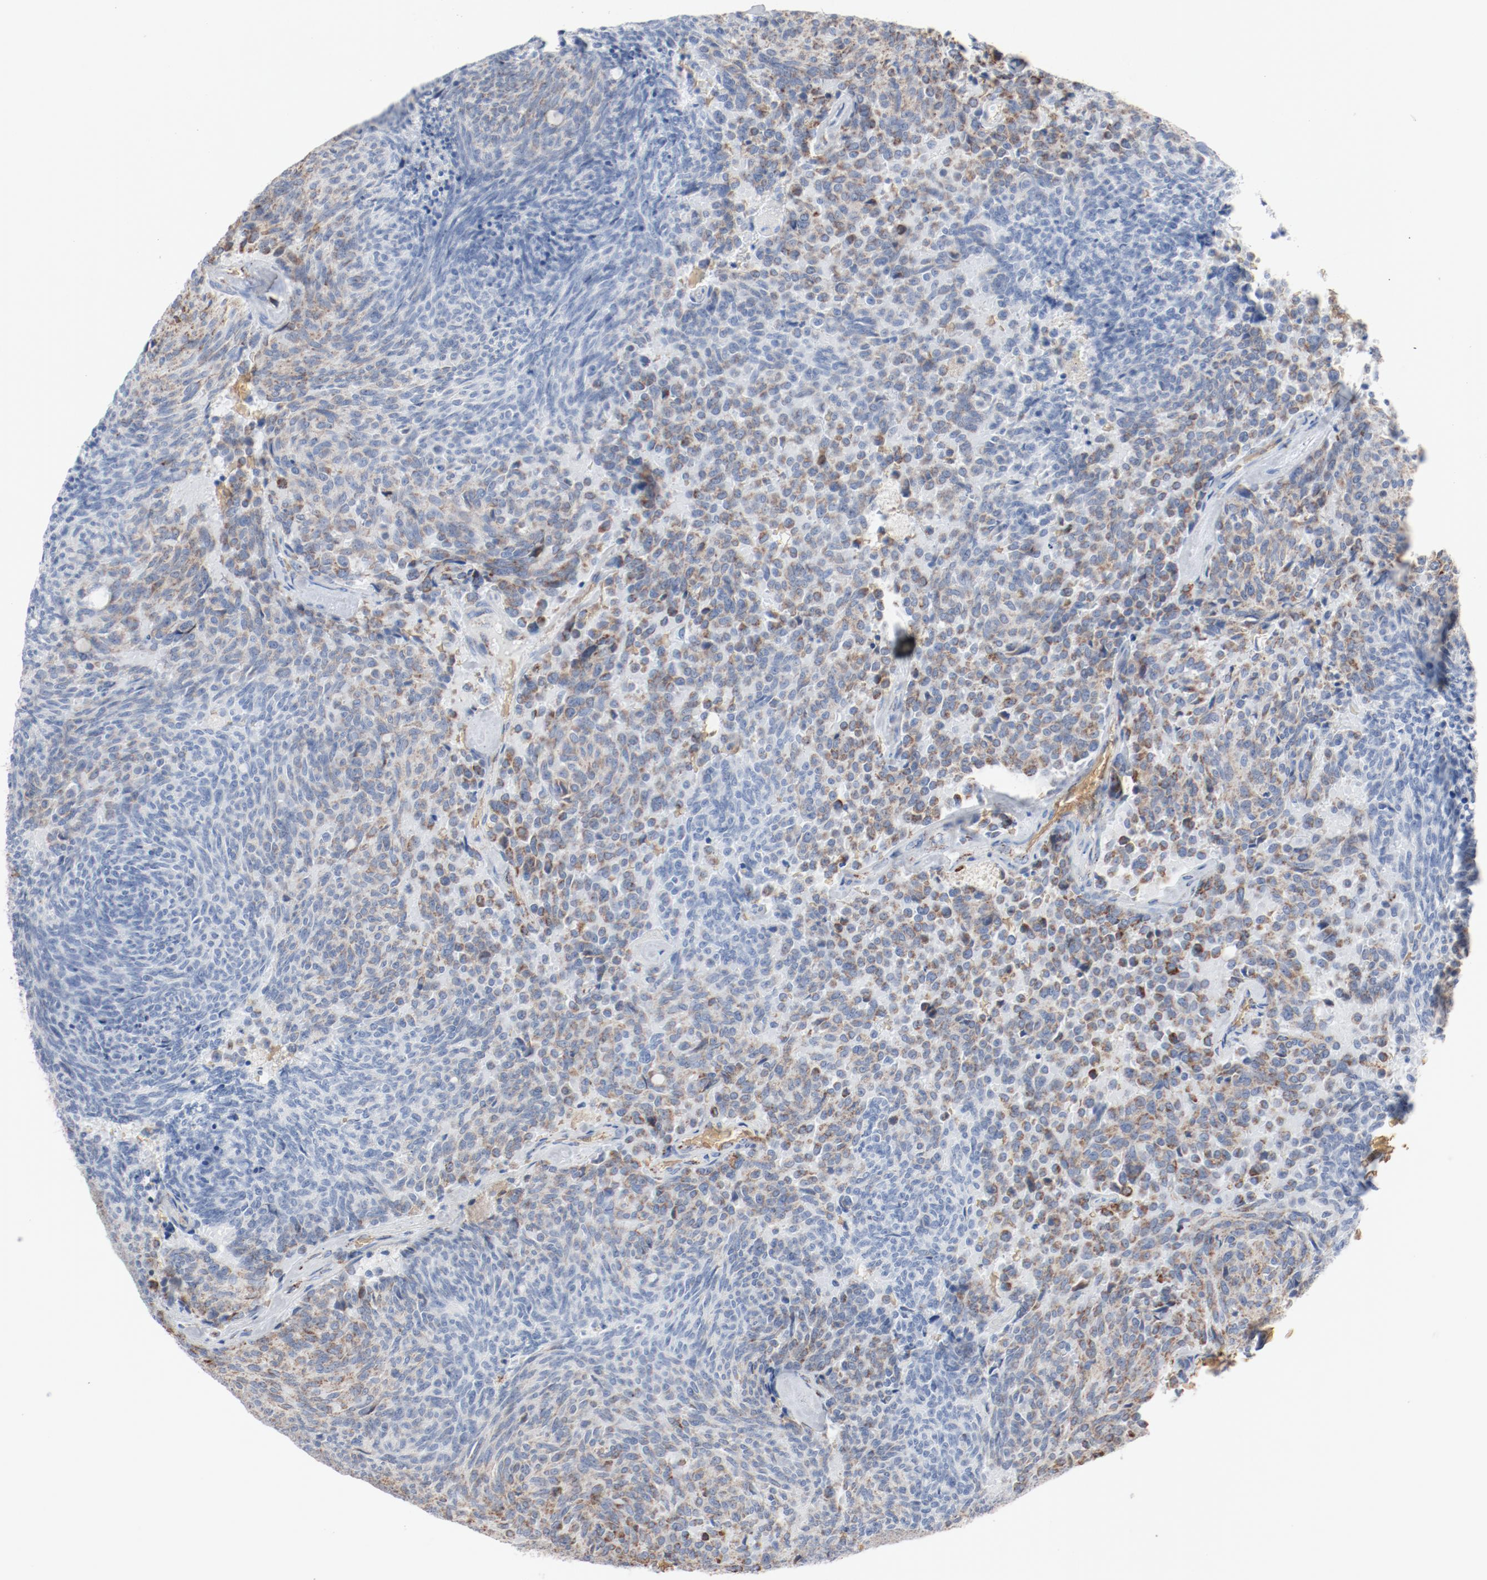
{"staining": {"intensity": "weak", "quantity": "25%-75%", "location": "cytoplasmic/membranous"}, "tissue": "carcinoid", "cell_type": "Tumor cells", "image_type": "cancer", "snomed": [{"axis": "morphology", "description": "Carcinoid, malignant, NOS"}, {"axis": "topography", "description": "Pancreas"}], "caption": "A brown stain highlights weak cytoplasmic/membranous expression of a protein in human malignant carcinoid tumor cells. (brown staining indicates protein expression, while blue staining denotes nuclei).", "gene": "NDUFB8", "patient": {"sex": "female", "age": 54}}